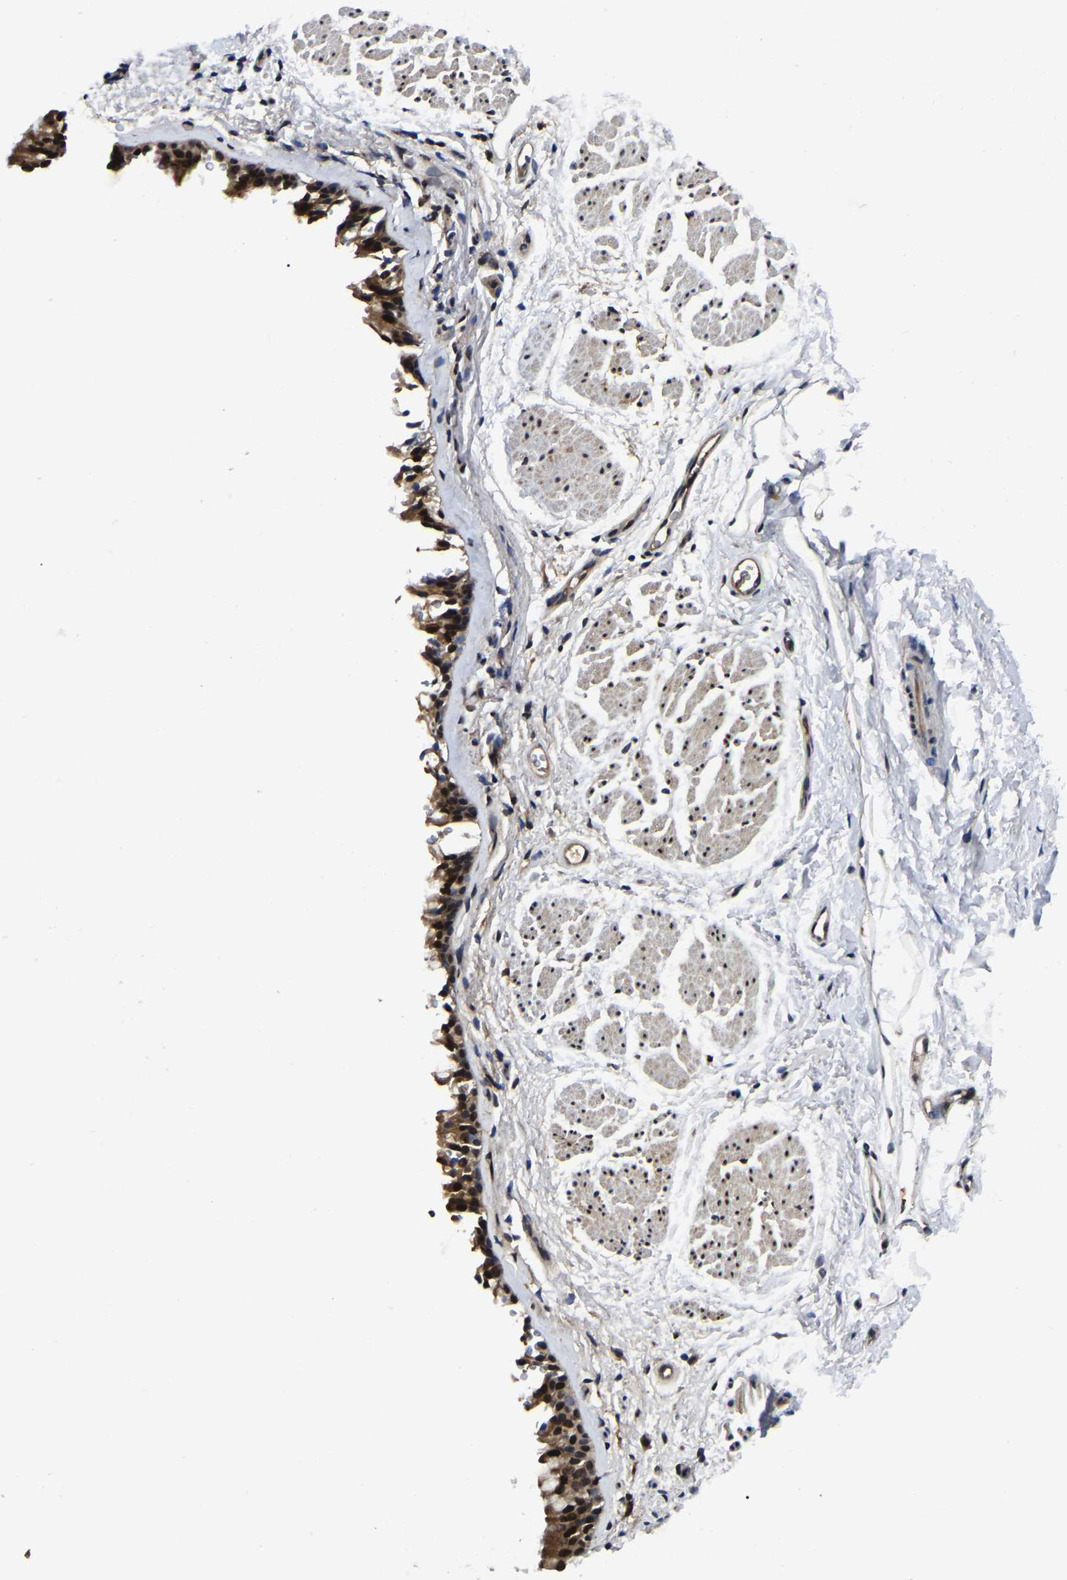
{"staining": {"intensity": "strong", "quantity": ">75%", "location": "cytoplasmic/membranous,nuclear"}, "tissue": "bronchus", "cell_type": "Respiratory epithelial cells", "image_type": "normal", "snomed": [{"axis": "morphology", "description": "Normal tissue, NOS"}, {"axis": "topography", "description": "Cartilage tissue"}, {"axis": "topography", "description": "Bronchus"}], "caption": "High-magnification brightfield microscopy of normal bronchus stained with DAB (3,3'-diaminobenzidine) (brown) and counterstained with hematoxylin (blue). respiratory epithelial cells exhibit strong cytoplasmic/membranous,nuclear positivity is appreciated in approximately>75% of cells.", "gene": "TRIM35", "patient": {"sex": "female", "age": 53}}